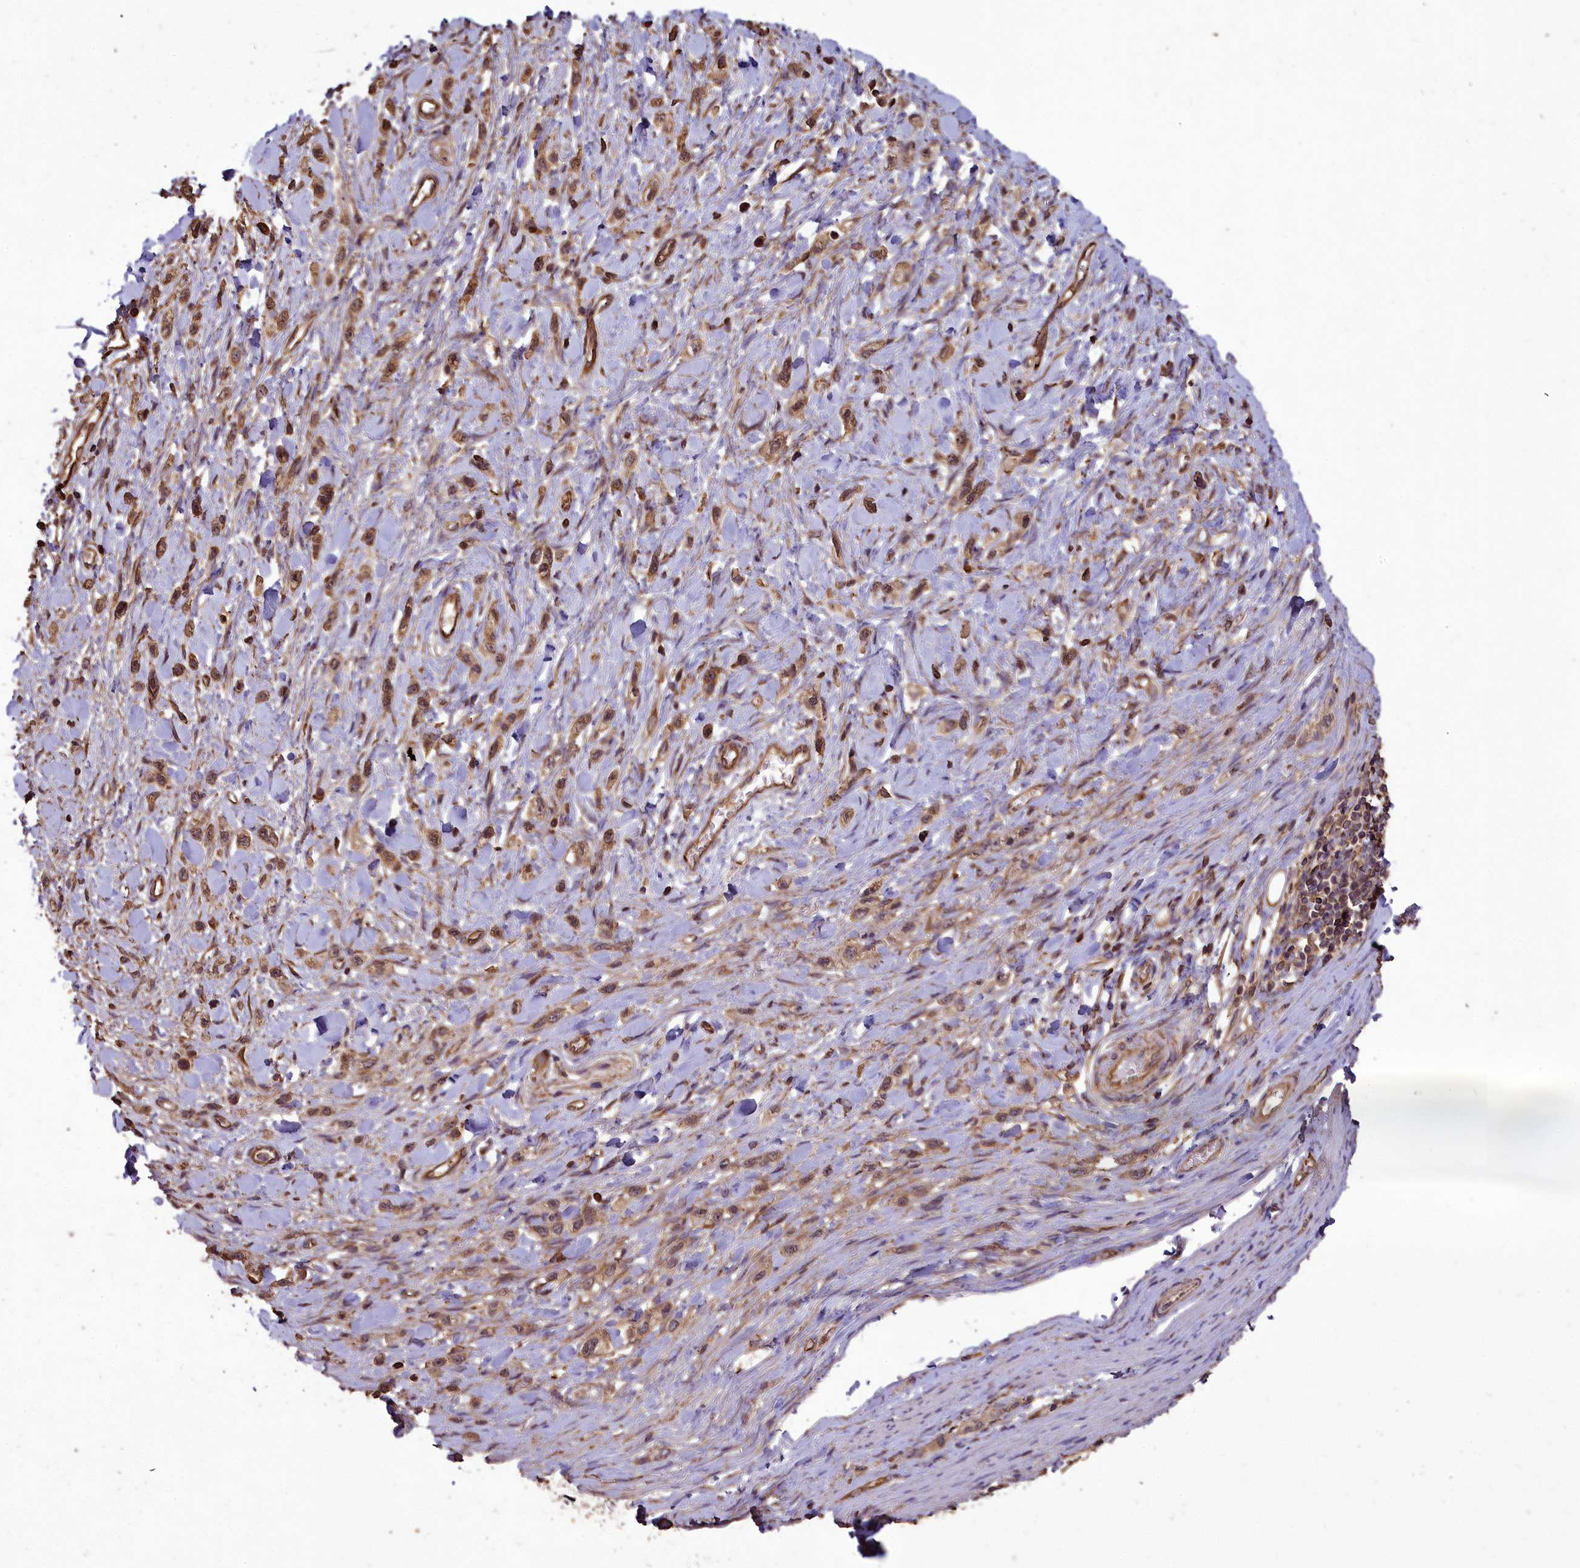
{"staining": {"intensity": "weak", "quantity": ">75%", "location": "cytoplasmic/membranous"}, "tissue": "stomach cancer", "cell_type": "Tumor cells", "image_type": "cancer", "snomed": [{"axis": "morphology", "description": "Adenocarcinoma, NOS"}, {"axis": "topography", "description": "Stomach"}], "caption": "Weak cytoplasmic/membranous protein staining is appreciated in approximately >75% of tumor cells in stomach adenocarcinoma.", "gene": "TTLL10", "patient": {"sex": "female", "age": 65}}